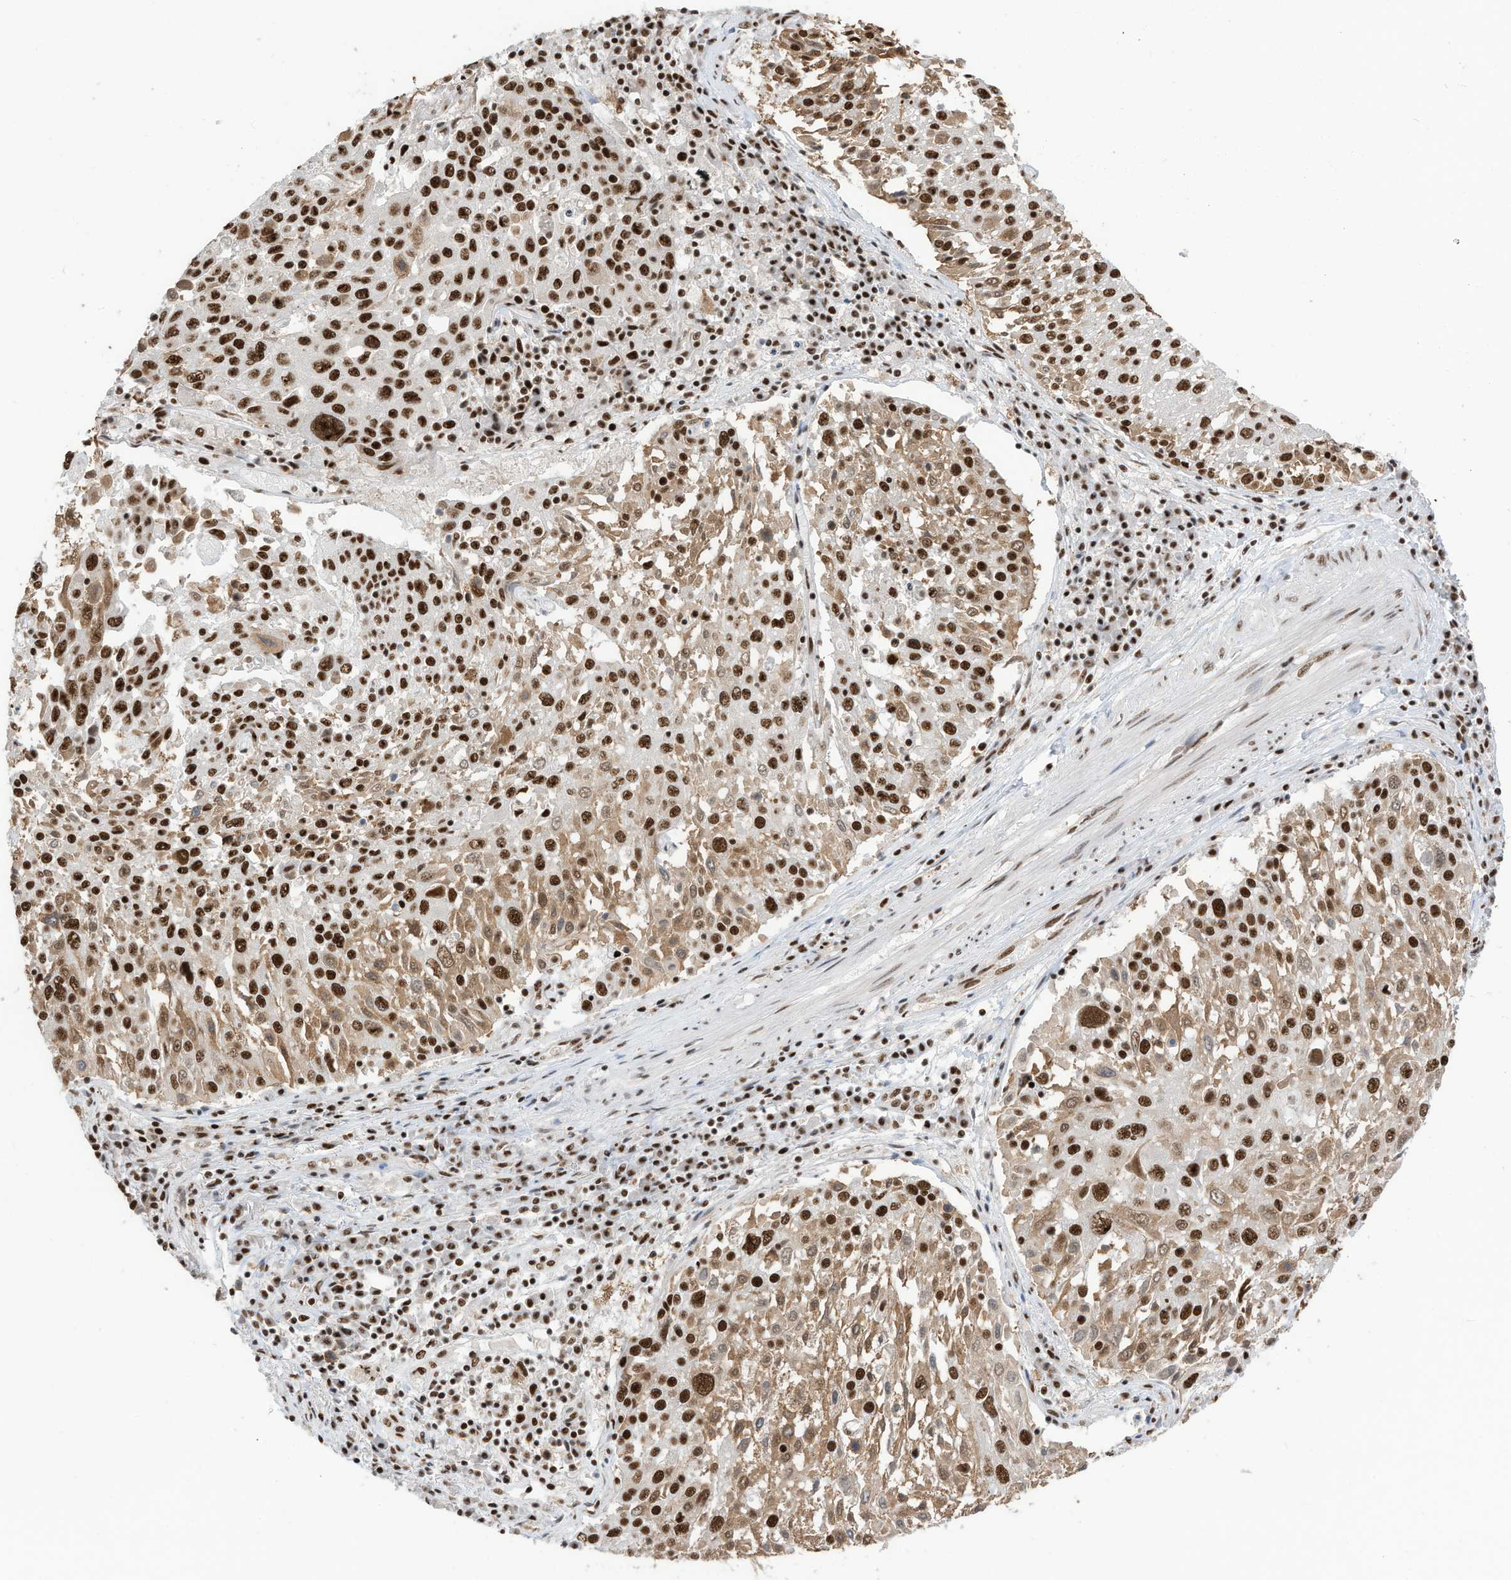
{"staining": {"intensity": "moderate", "quantity": ">75%", "location": "cytoplasmic/membranous,nuclear"}, "tissue": "lung cancer", "cell_type": "Tumor cells", "image_type": "cancer", "snomed": [{"axis": "morphology", "description": "Squamous cell carcinoma, NOS"}, {"axis": "topography", "description": "Lung"}], "caption": "IHC (DAB (3,3'-diaminobenzidine)) staining of lung cancer (squamous cell carcinoma) shows moderate cytoplasmic/membranous and nuclear protein positivity in about >75% of tumor cells.", "gene": "SF3A3", "patient": {"sex": "male", "age": 65}}